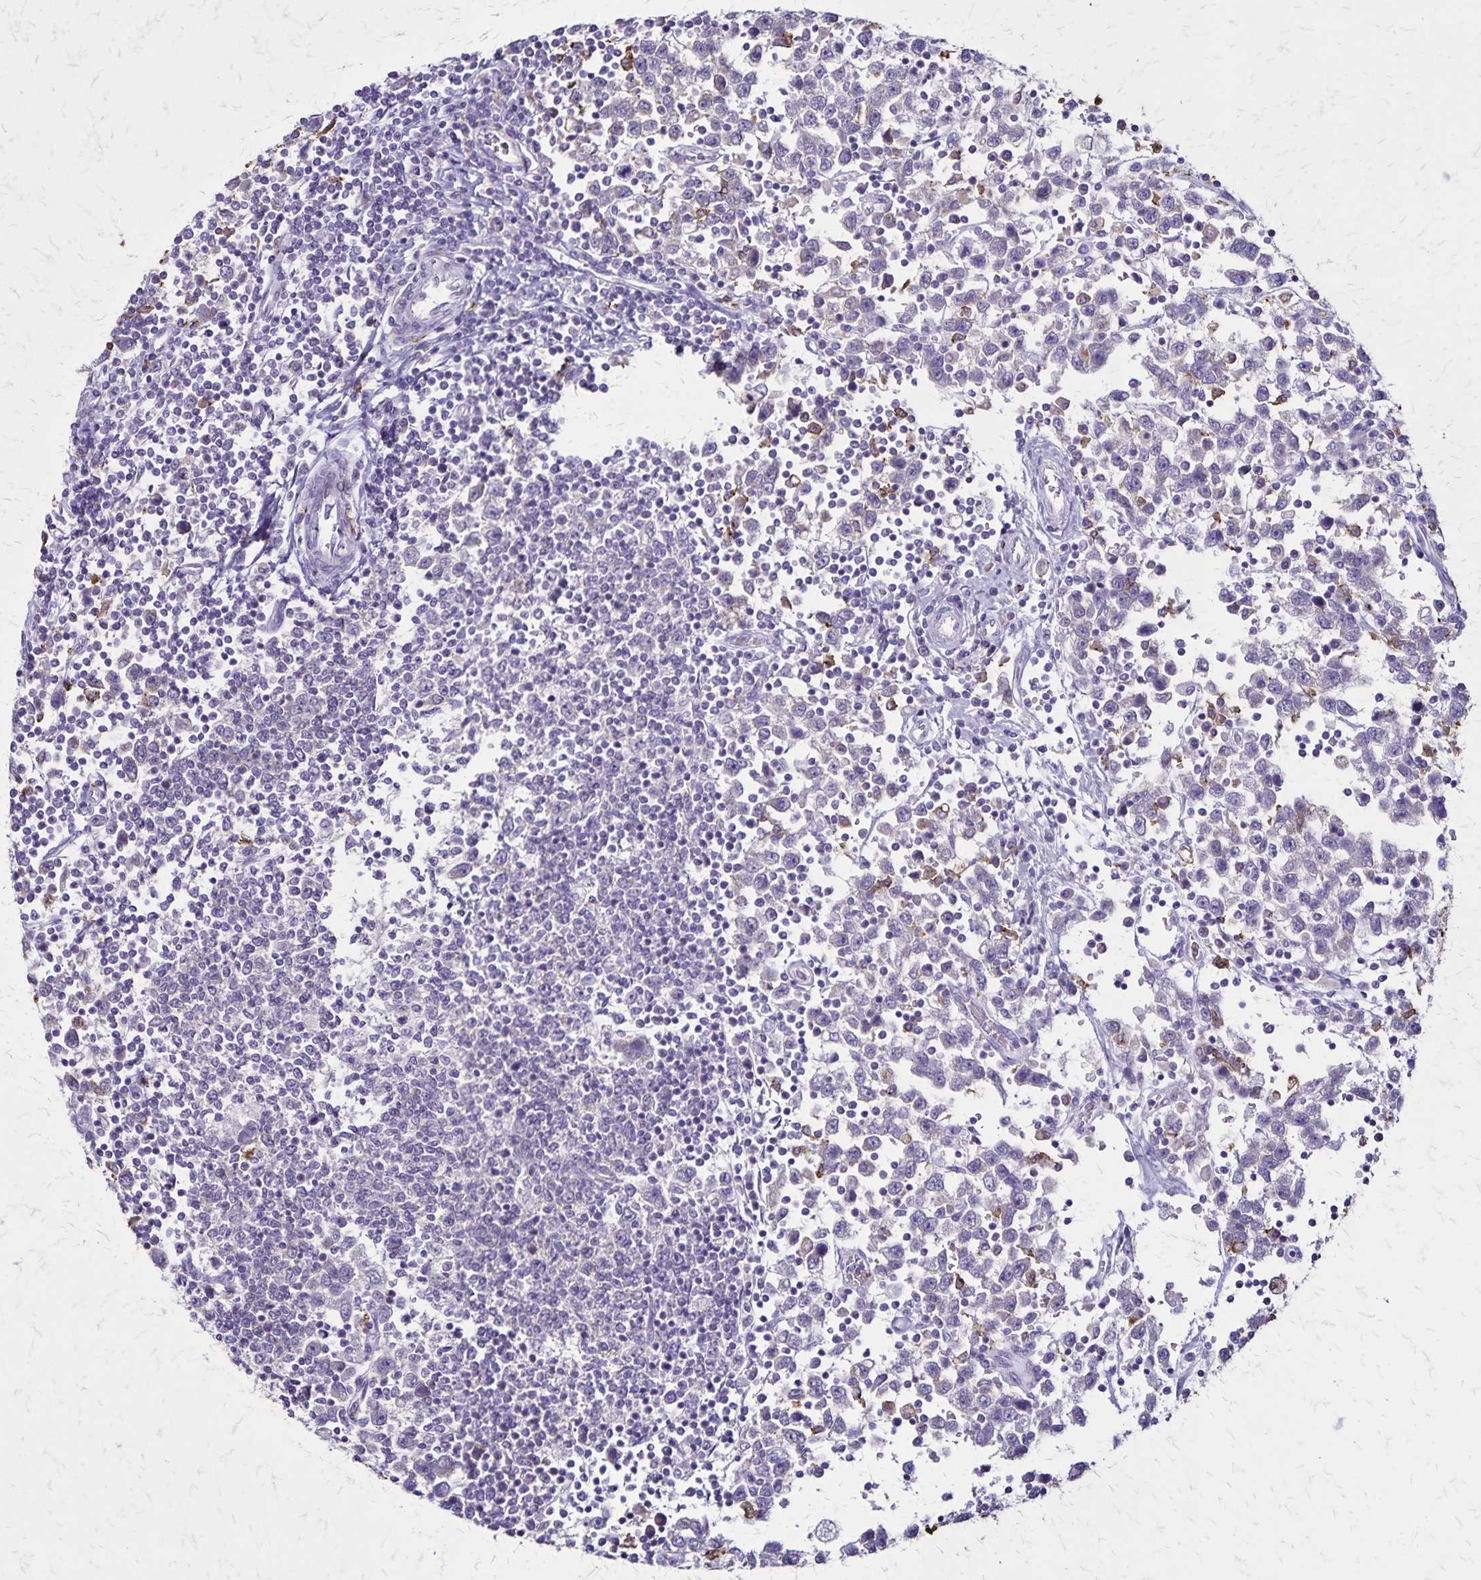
{"staining": {"intensity": "negative", "quantity": "none", "location": "none"}, "tissue": "testis cancer", "cell_type": "Tumor cells", "image_type": "cancer", "snomed": [{"axis": "morphology", "description": "Seminoma, NOS"}, {"axis": "topography", "description": "Testis"}], "caption": "An IHC histopathology image of seminoma (testis) is shown. There is no staining in tumor cells of seminoma (testis). (DAB immunohistochemistry, high magnification).", "gene": "ULBP3", "patient": {"sex": "male", "age": 34}}